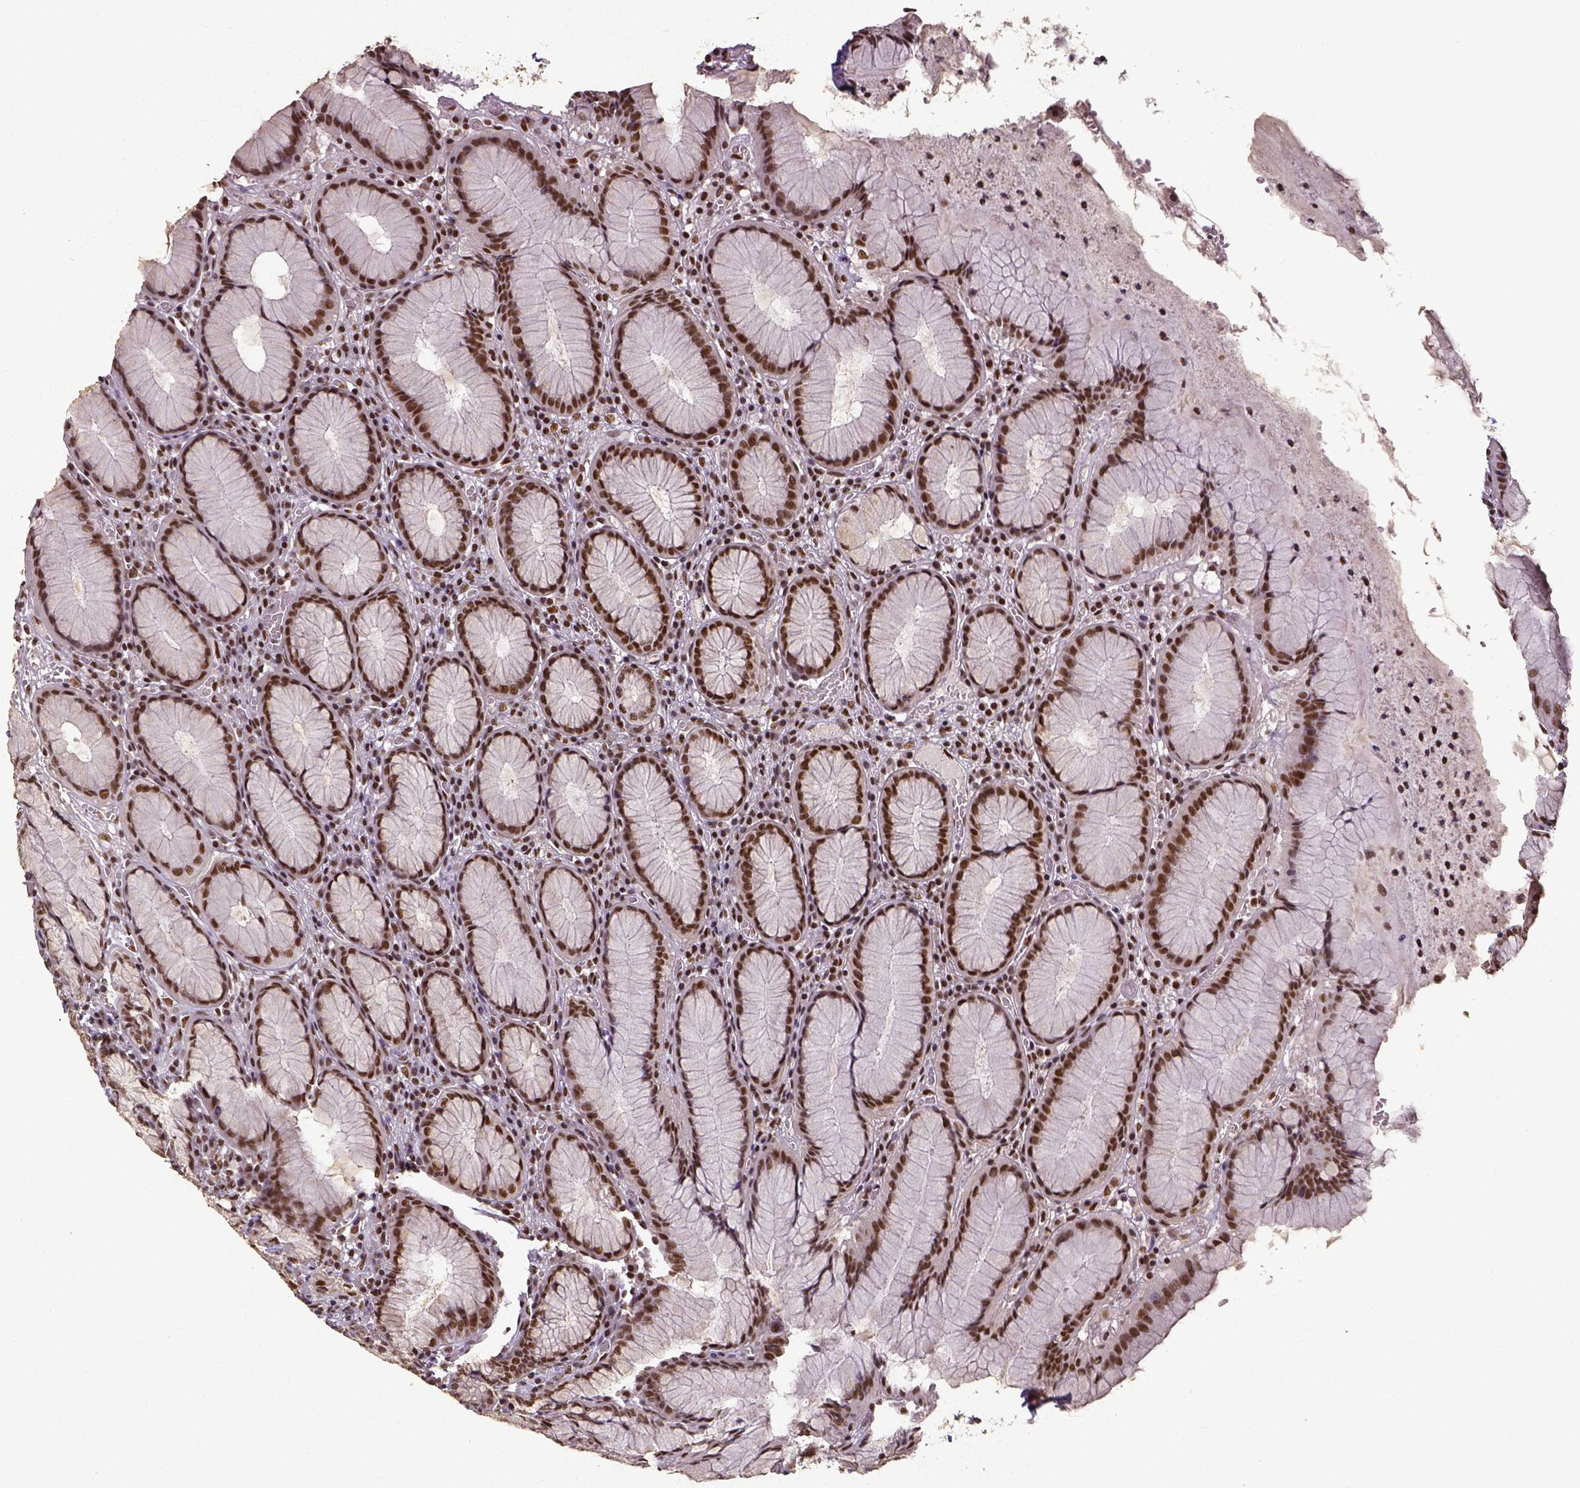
{"staining": {"intensity": "strong", "quantity": ">75%", "location": "nuclear"}, "tissue": "stomach", "cell_type": "Glandular cells", "image_type": "normal", "snomed": [{"axis": "morphology", "description": "Normal tissue, NOS"}, {"axis": "topography", "description": "Stomach"}], "caption": "Strong nuclear positivity for a protein is appreciated in about >75% of glandular cells of unremarkable stomach using IHC.", "gene": "ATRX", "patient": {"sex": "male", "age": 55}}